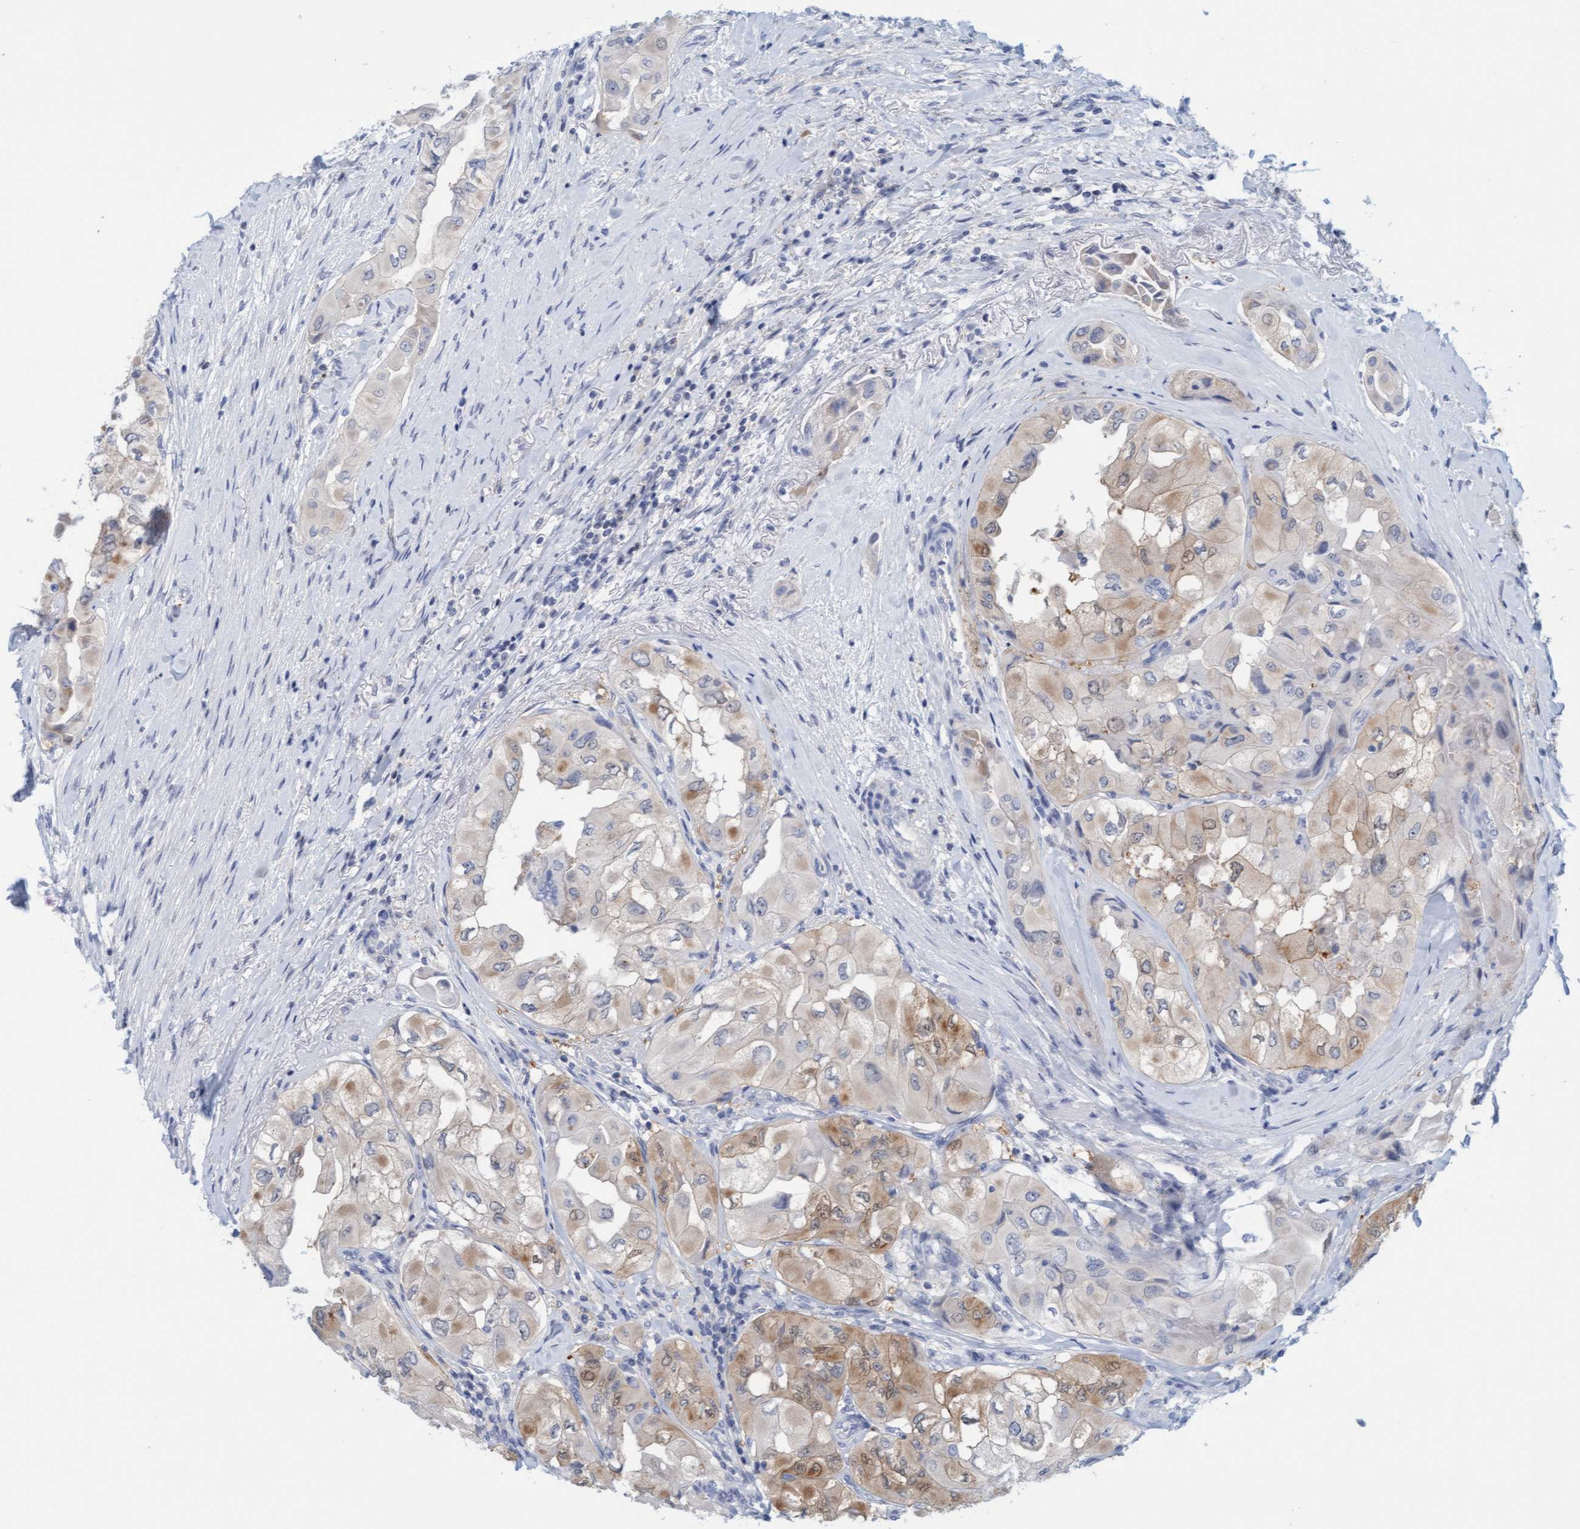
{"staining": {"intensity": "moderate", "quantity": "25%-75%", "location": "cytoplasmic/membranous"}, "tissue": "thyroid cancer", "cell_type": "Tumor cells", "image_type": "cancer", "snomed": [{"axis": "morphology", "description": "Papillary adenocarcinoma, NOS"}, {"axis": "topography", "description": "Thyroid gland"}], "caption": "Tumor cells reveal medium levels of moderate cytoplasmic/membranous expression in about 25%-75% of cells in human papillary adenocarcinoma (thyroid). (IHC, brightfield microscopy, high magnification).", "gene": "KLHL11", "patient": {"sex": "female", "age": 59}}